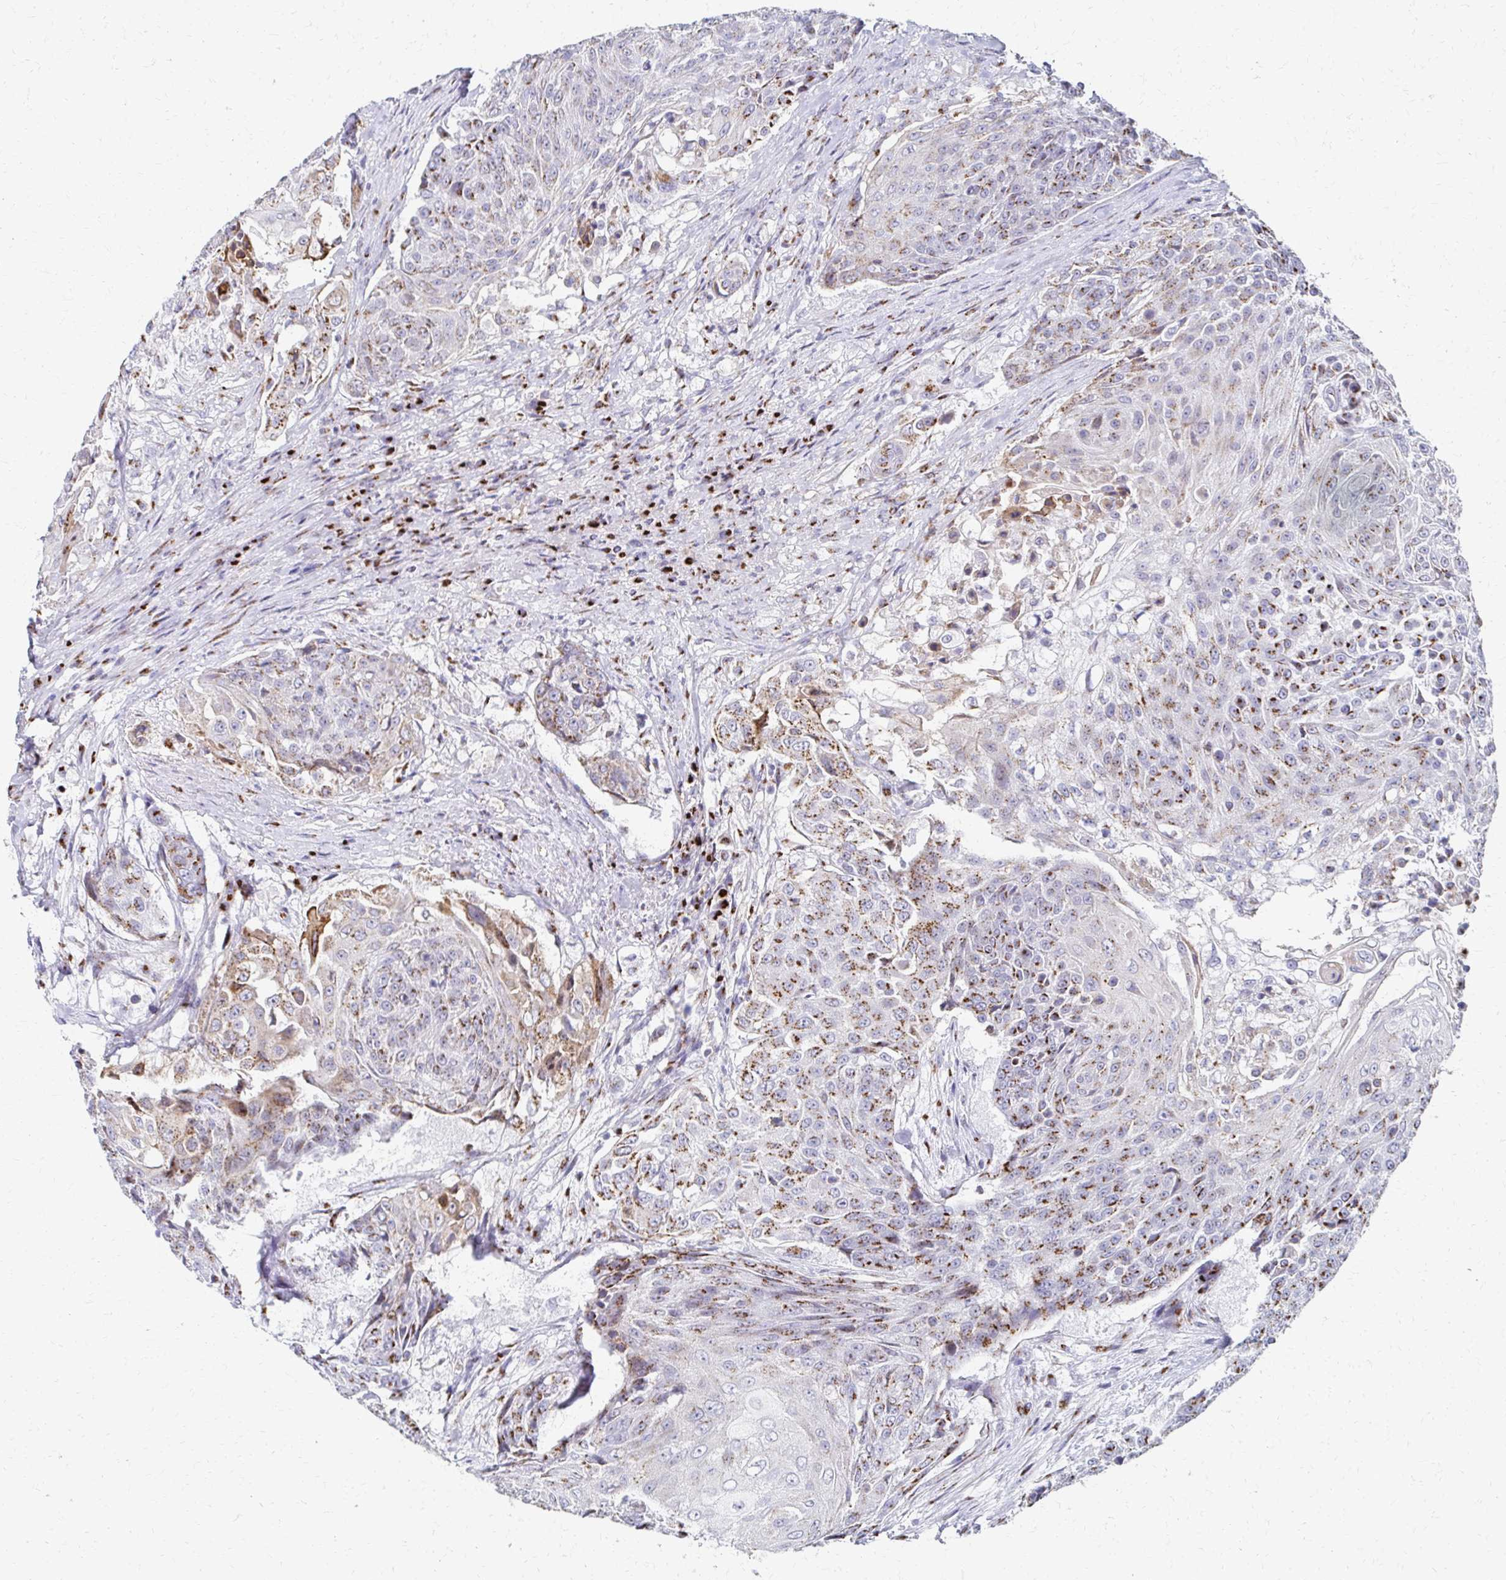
{"staining": {"intensity": "moderate", "quantity": ">75%", "location": "cytoplasmic/membranous"}, "tissue": "urothelial cancer", "cell_type": "Tumor cells", "image_type": "cancer", "snomed": [{"axis": "morphology", "description": "Urothelial carcinoma, High grade"}, {"axis": "topography", "description": "Urinary bladder"}], "caption": "Protein staining exhibits moderate cytoplasmic/membranous staining in about >75% of tumor cells in urothelial cancer.", "gene": "TM9SF1", "patient": {"sex": "female", "age": 63}}